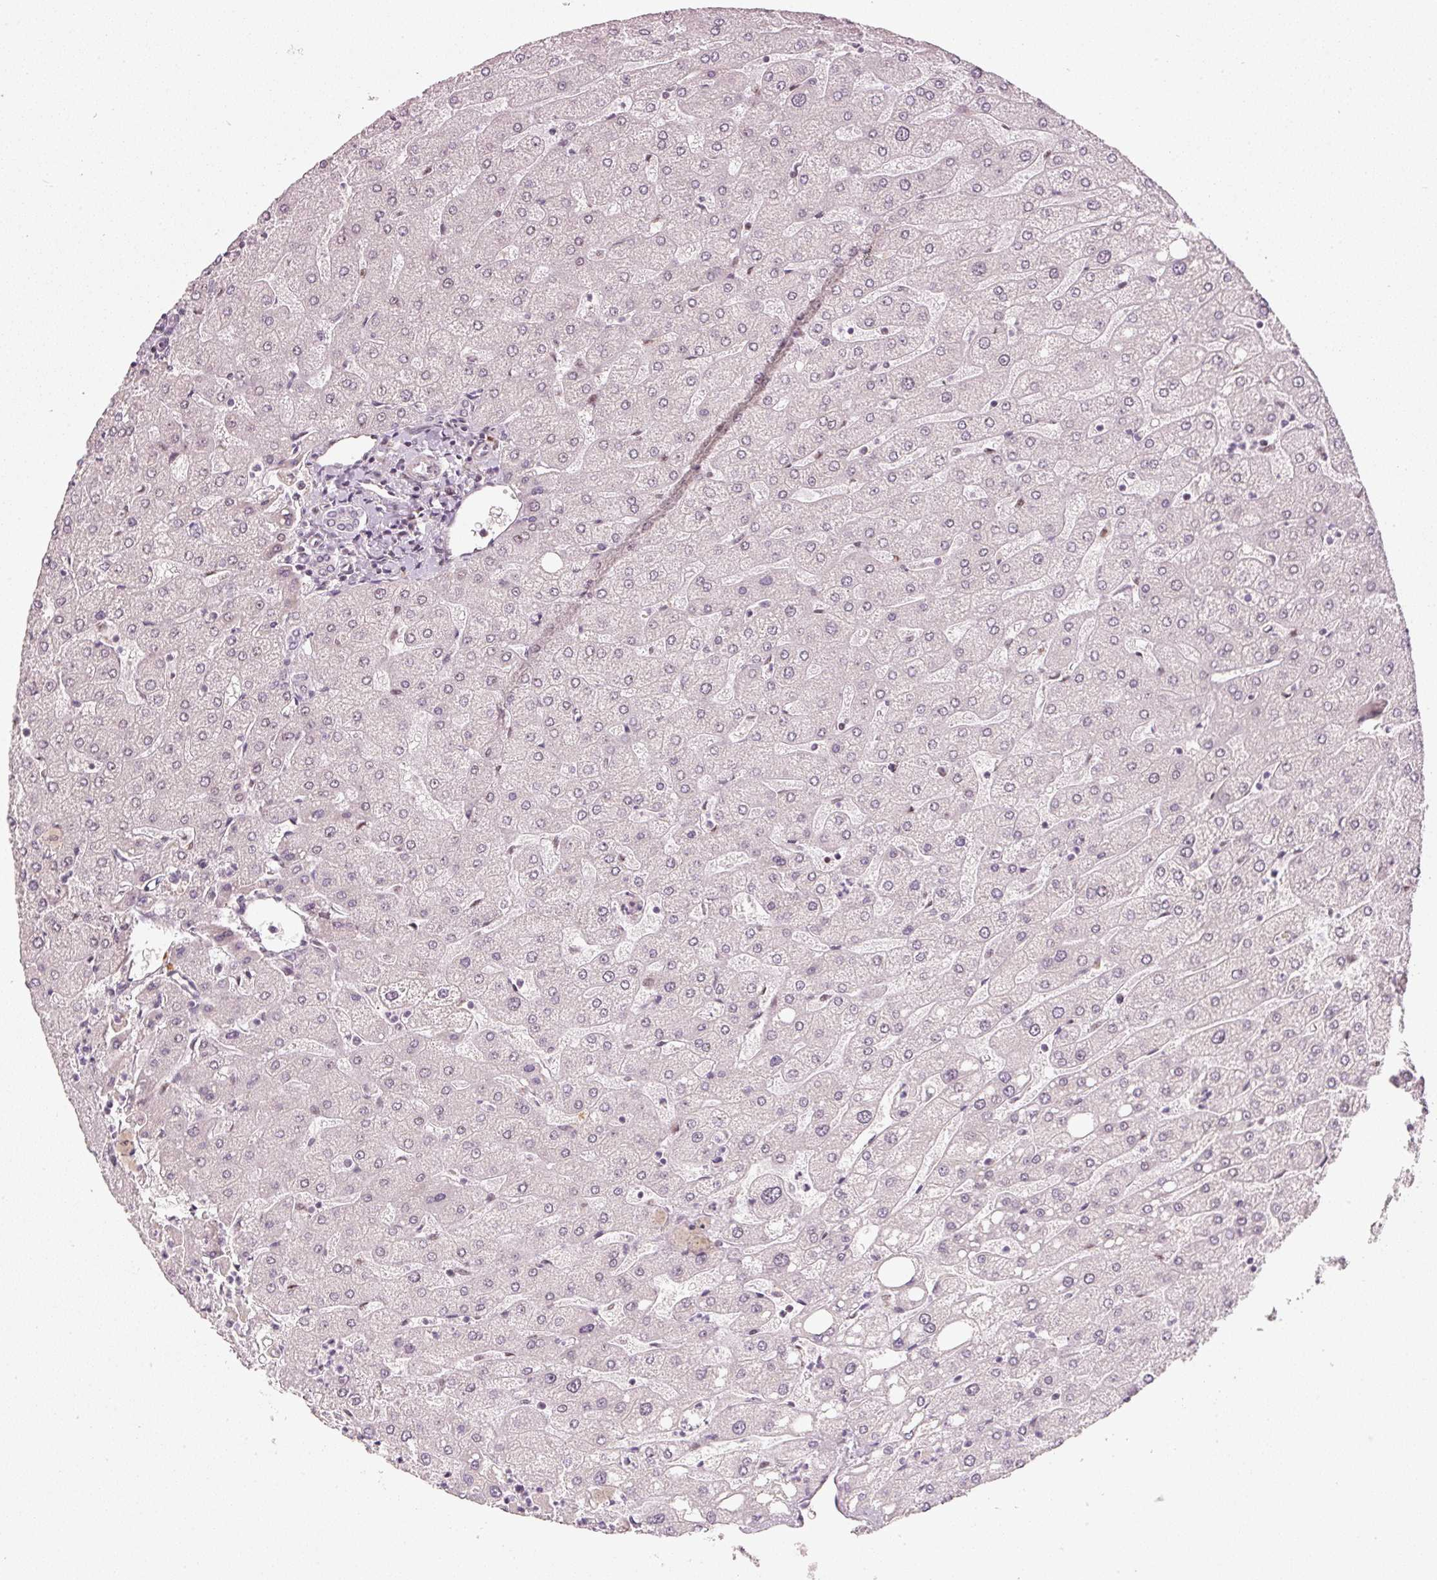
{"staining": {"intensity": "negative", "quantity": "none", "location": "none"}, "tissue": "liver", "cell_type": "Cholangiocytes", "image_type": "normal", "snomed": [{"axis": "morphology", "description": "Normal tissue, NOS"}, {"axis": "topography", "description": "Liver"}], "caption": "A micrograph of liver stained for a protein reveals no brown staining in cholangiocytes.", "gene": "MXRA8", "patient": {"sex": "male", "age": 67}}